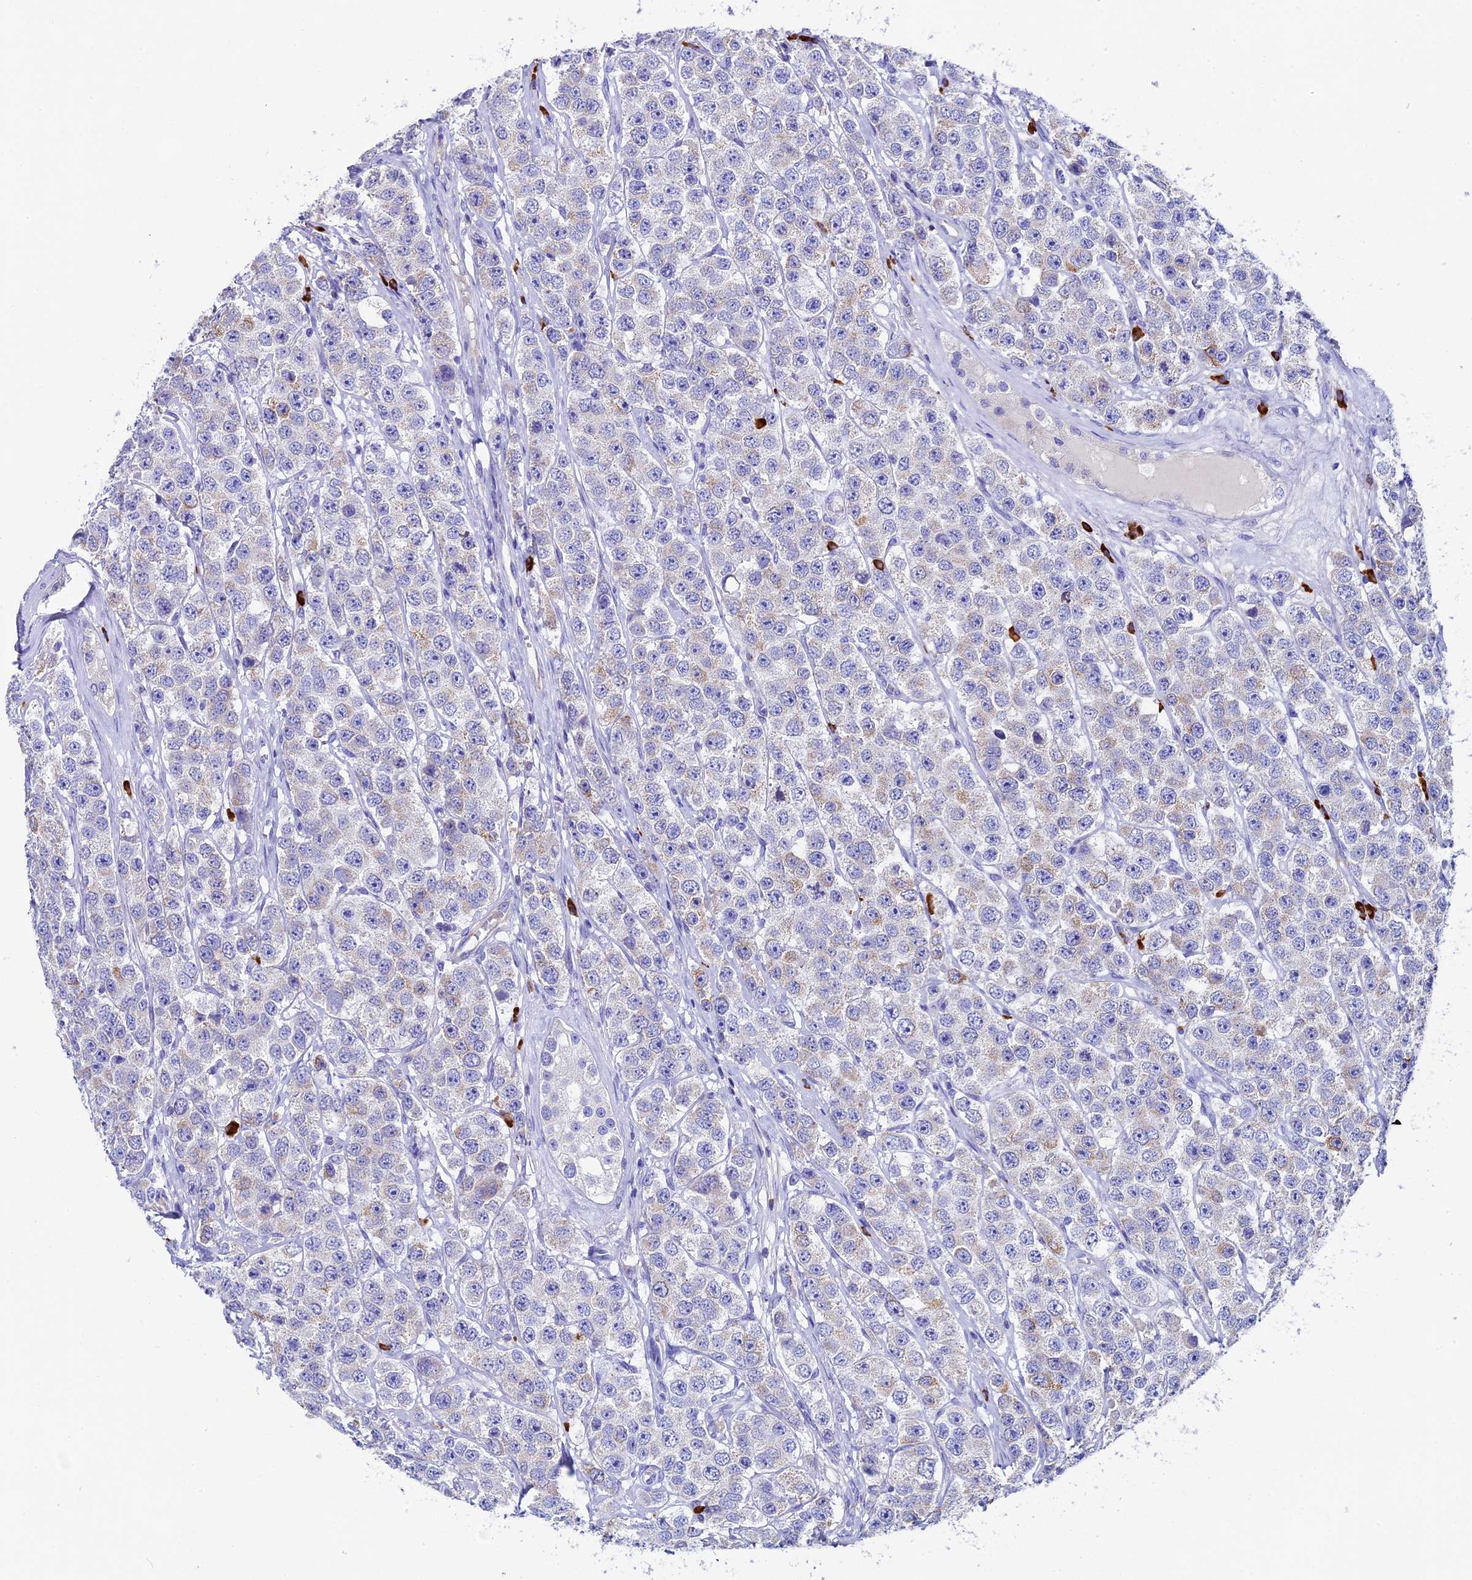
{"staining": {"intensity": "weak", "quantity": "<25%", "location": "cytoplasmic/membranous"}, "tissue": "testis cancer", "cell_type": "Tumor cells", "image_type": "cancer", "snomed": [{"axis": "morphology", "description": "Seminoma, NOS"}, {"axis": "topography", "description": "Testis"}], "caption": "Photomicrograph shows no significant protein staining in tumor cells of testis seminoma.", "gene": "FKBP11", "patient": {"sex": "male", "age": 28}}